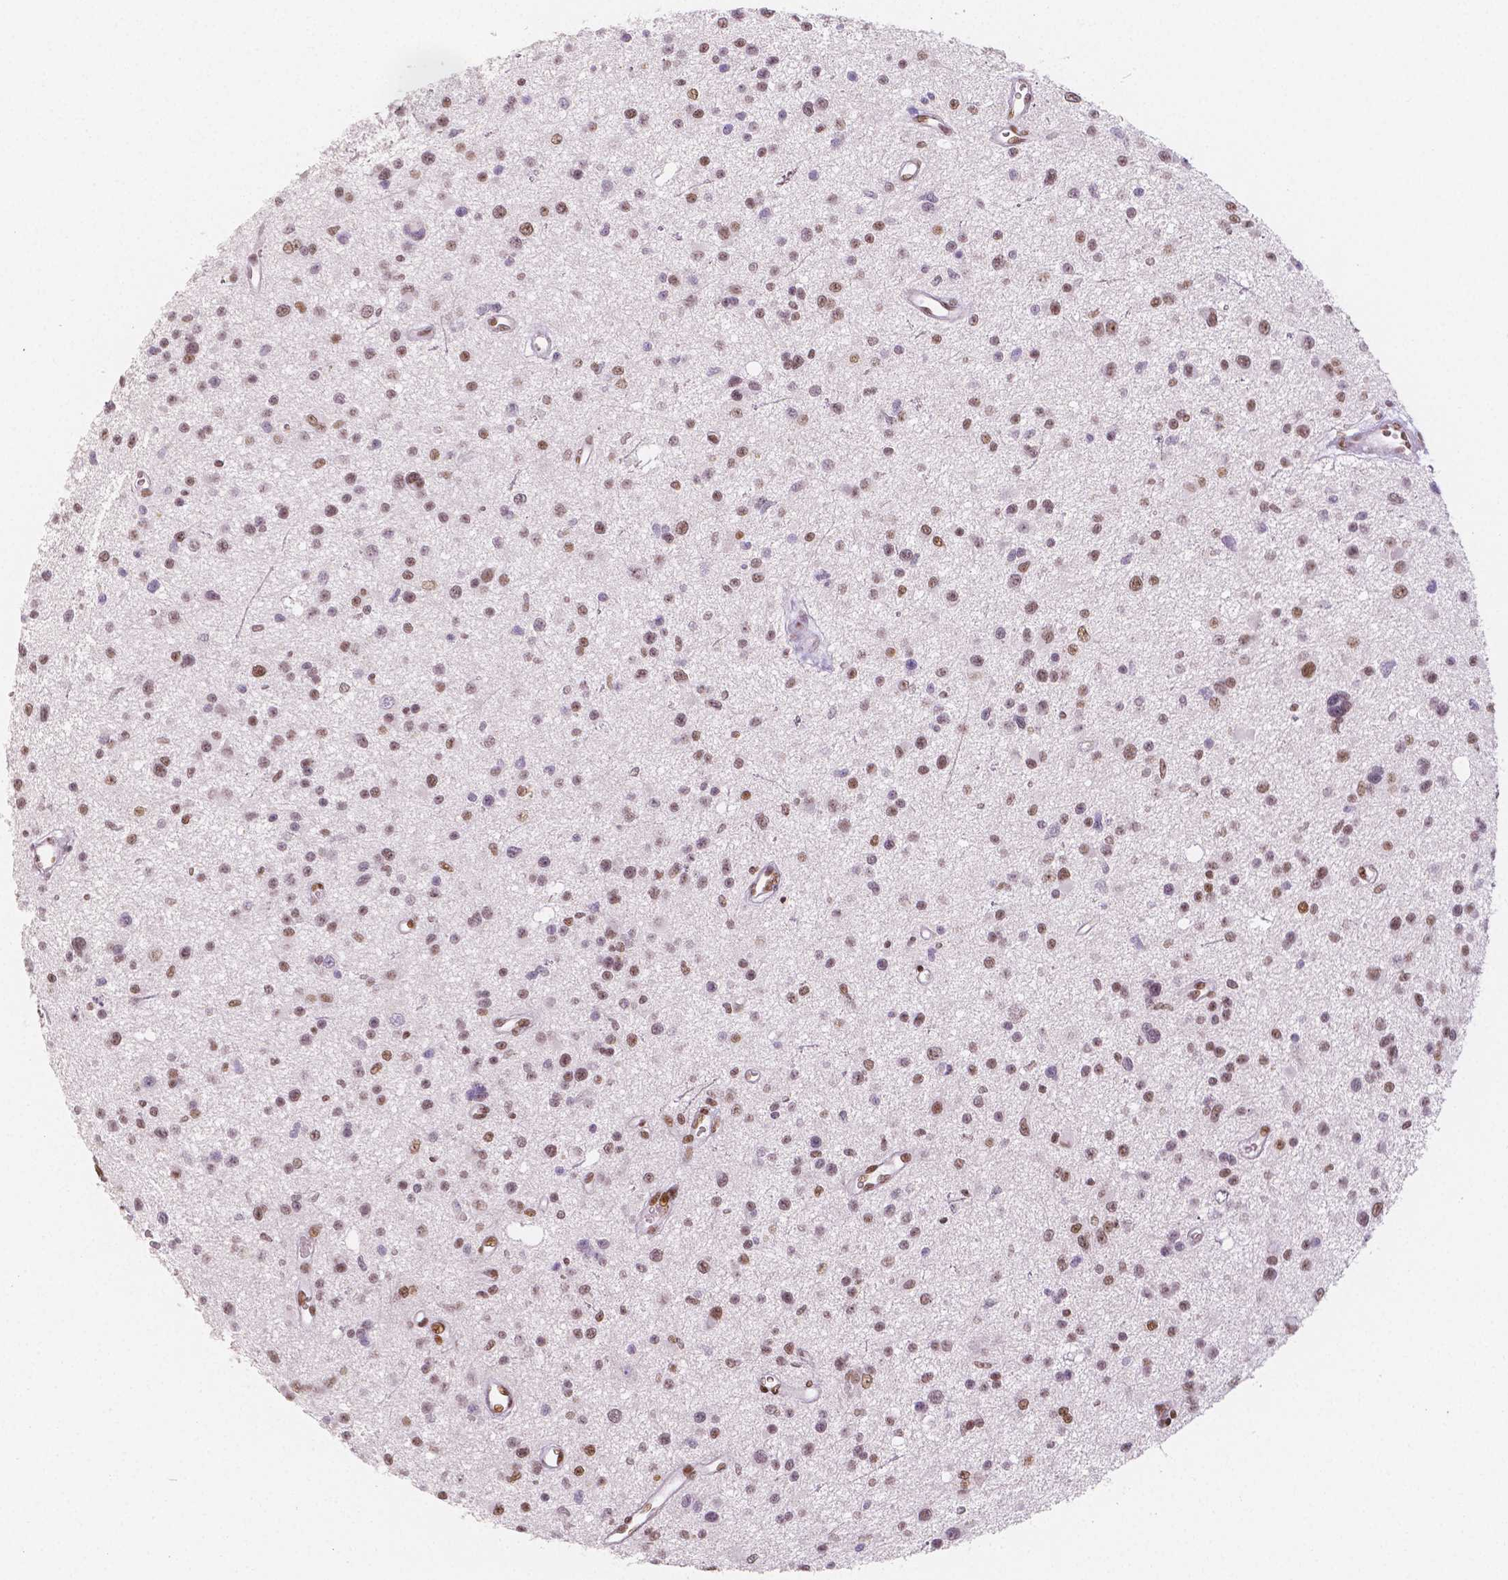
{"staining": {"intensity": "moderate", "quantity": "25%-75%", "location": "nuclear"}, "tissue": "glioma", "cell_type": "Tumor cells", "image_type": "cancer", "snomed": [{"axis": "morphology", "description": "Glioma, malignant, Low grade"}, {"axis": "topography", "description": "Brain"}], "caption": "This is an image of immunohistochemistry staining of malignant low-grade glioma, which shows moderate staining in the nuclear of tumor cells.", "gene": "HDAC1", "patient": {"sex": "male", "age": 43}}